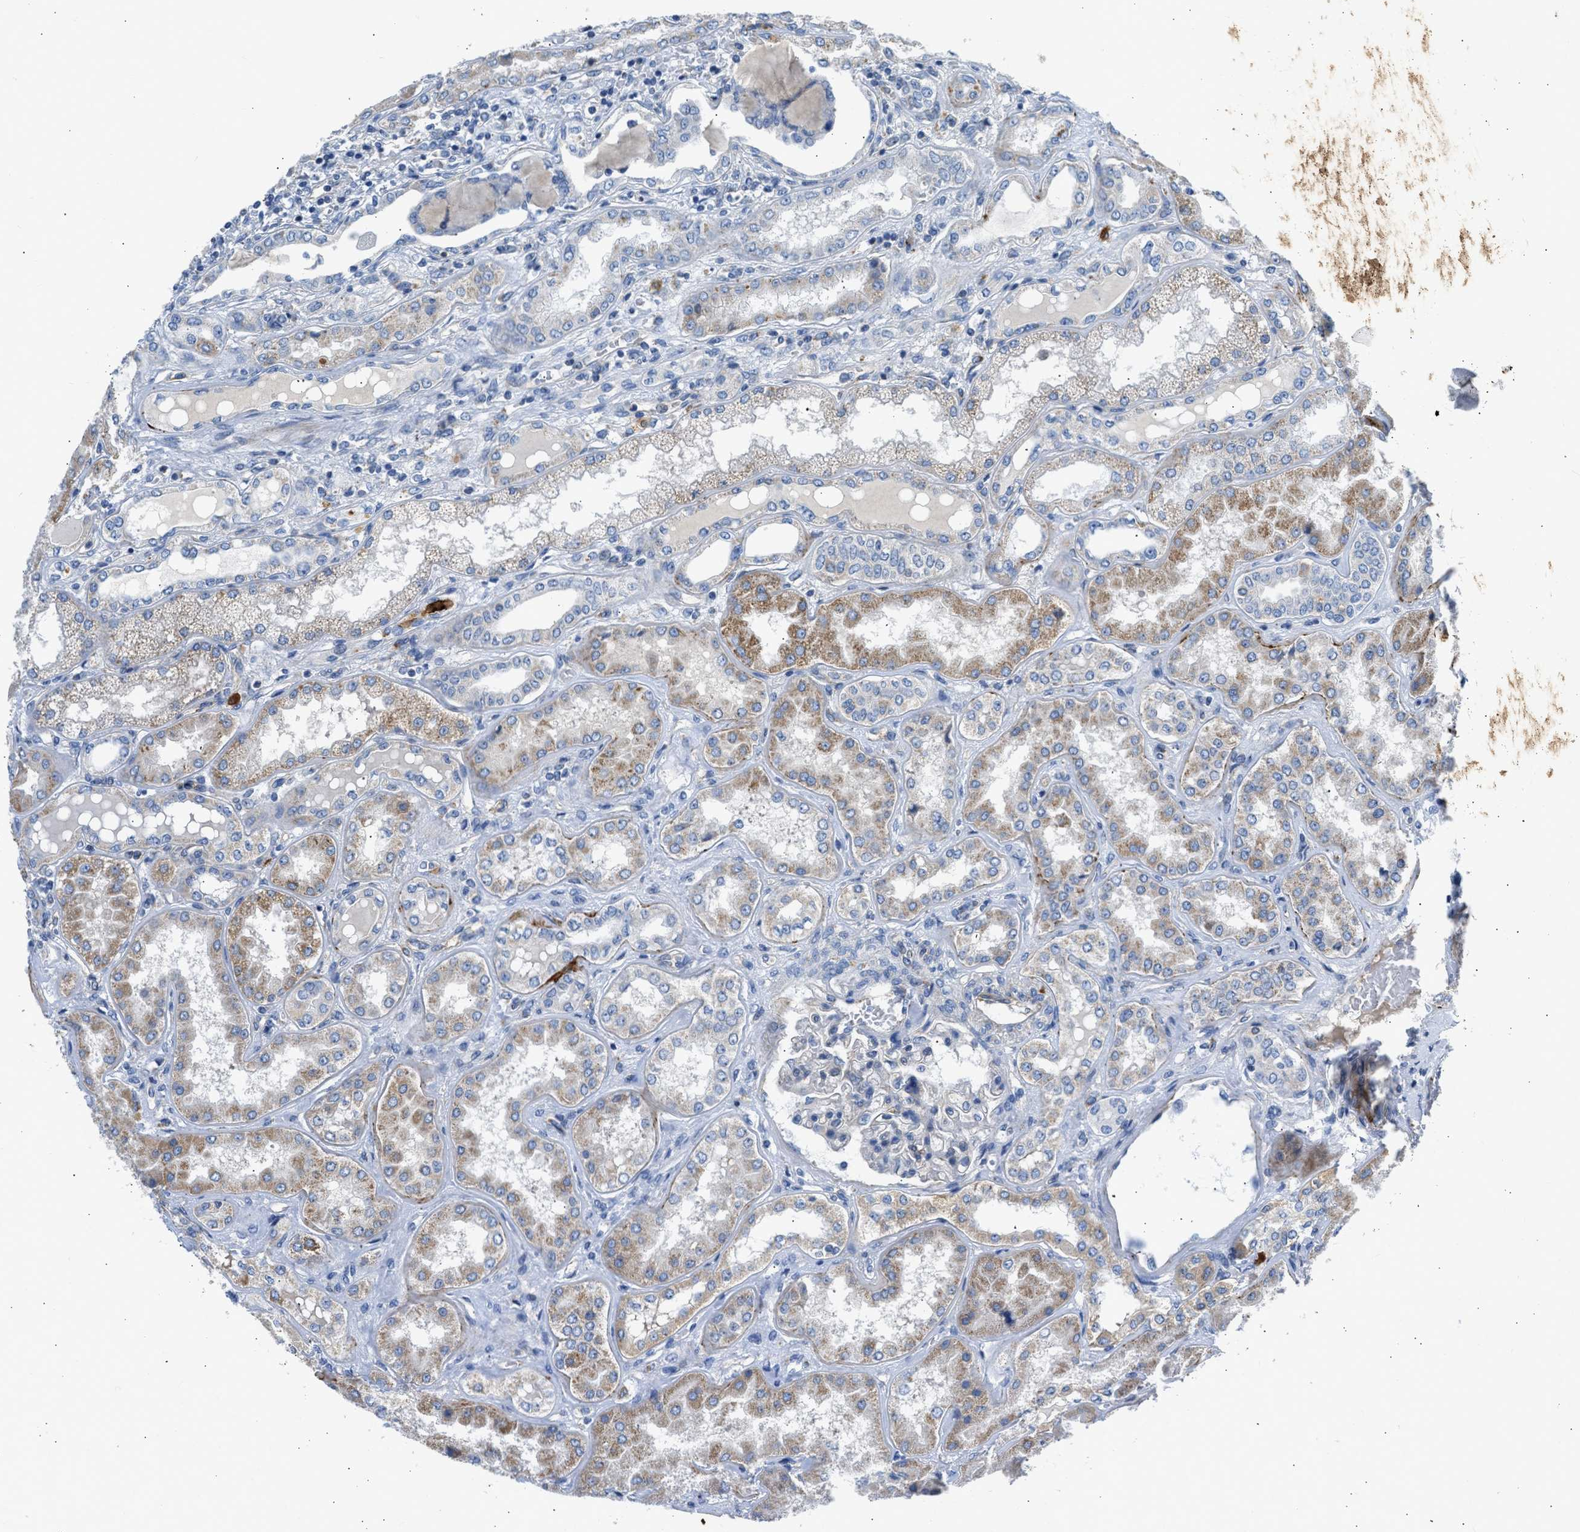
{"staining": {"intensity": "weak", "quantity": "<25%", "location": "cytoplasmic/membranous"}, "tissue": "kidney", "cell_type": "Cells in glomeruli", "image_type": "normal", "snomed": [{"axis": "morphology", "description": "Normal tissue, NOS"}, {"axis": "topography", "description": "Kidney"}], "caption": "There is no significant expression in cells in glomeruli of kidney. The staining was performed using DAB (3,3'-diaminobenzidine) to visualize the protein expression in brown, while the nuclei were stained in blue with hematoxylin (Magnification: 20x).", "gene": "ULK4", "patient": {"sex": "female", "age": 56}}